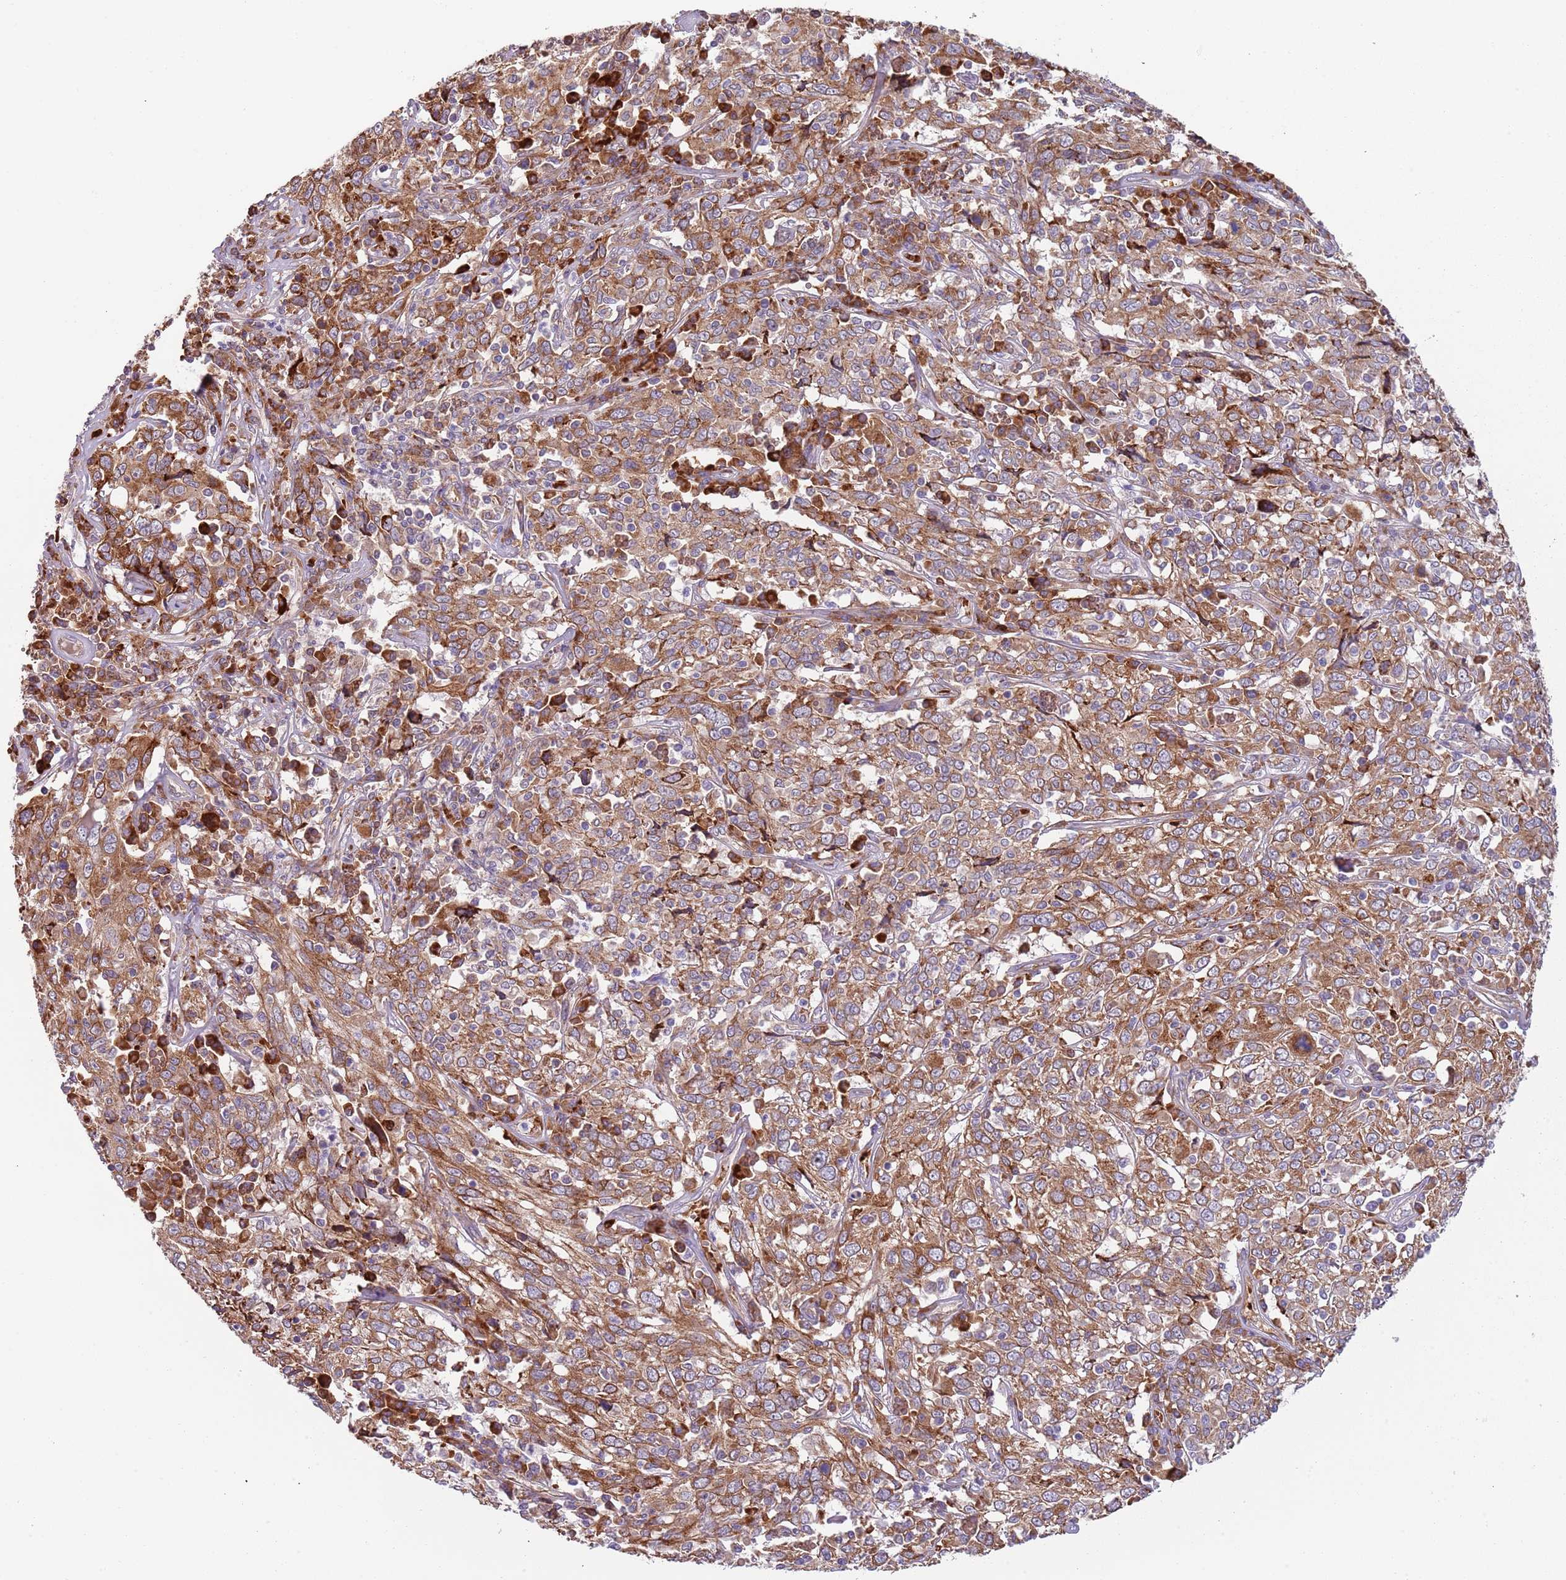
{"staining": {"intensity": "moderate", "quantity": ">75%", "location": "cytoplasmic/membranous"}, "tissue": "cervical cancer", "cell_type": "Tumor cells", "image_type": "cancer", "snomed": [{"axis": "morphology", "description": "Squamous cell carcinoma, NOS"}, {"axis": "topography", "description": "Cervix"}], "caption": "There is medium levels of moderate cytoplasmic/membranous expression in tumor cells of squamous cell carcinoma (cervical), as demonstrated by immunohistochemical staining (brown color).", "gene": "VWCE", "patient": {"sex": "female", "age": 46}}